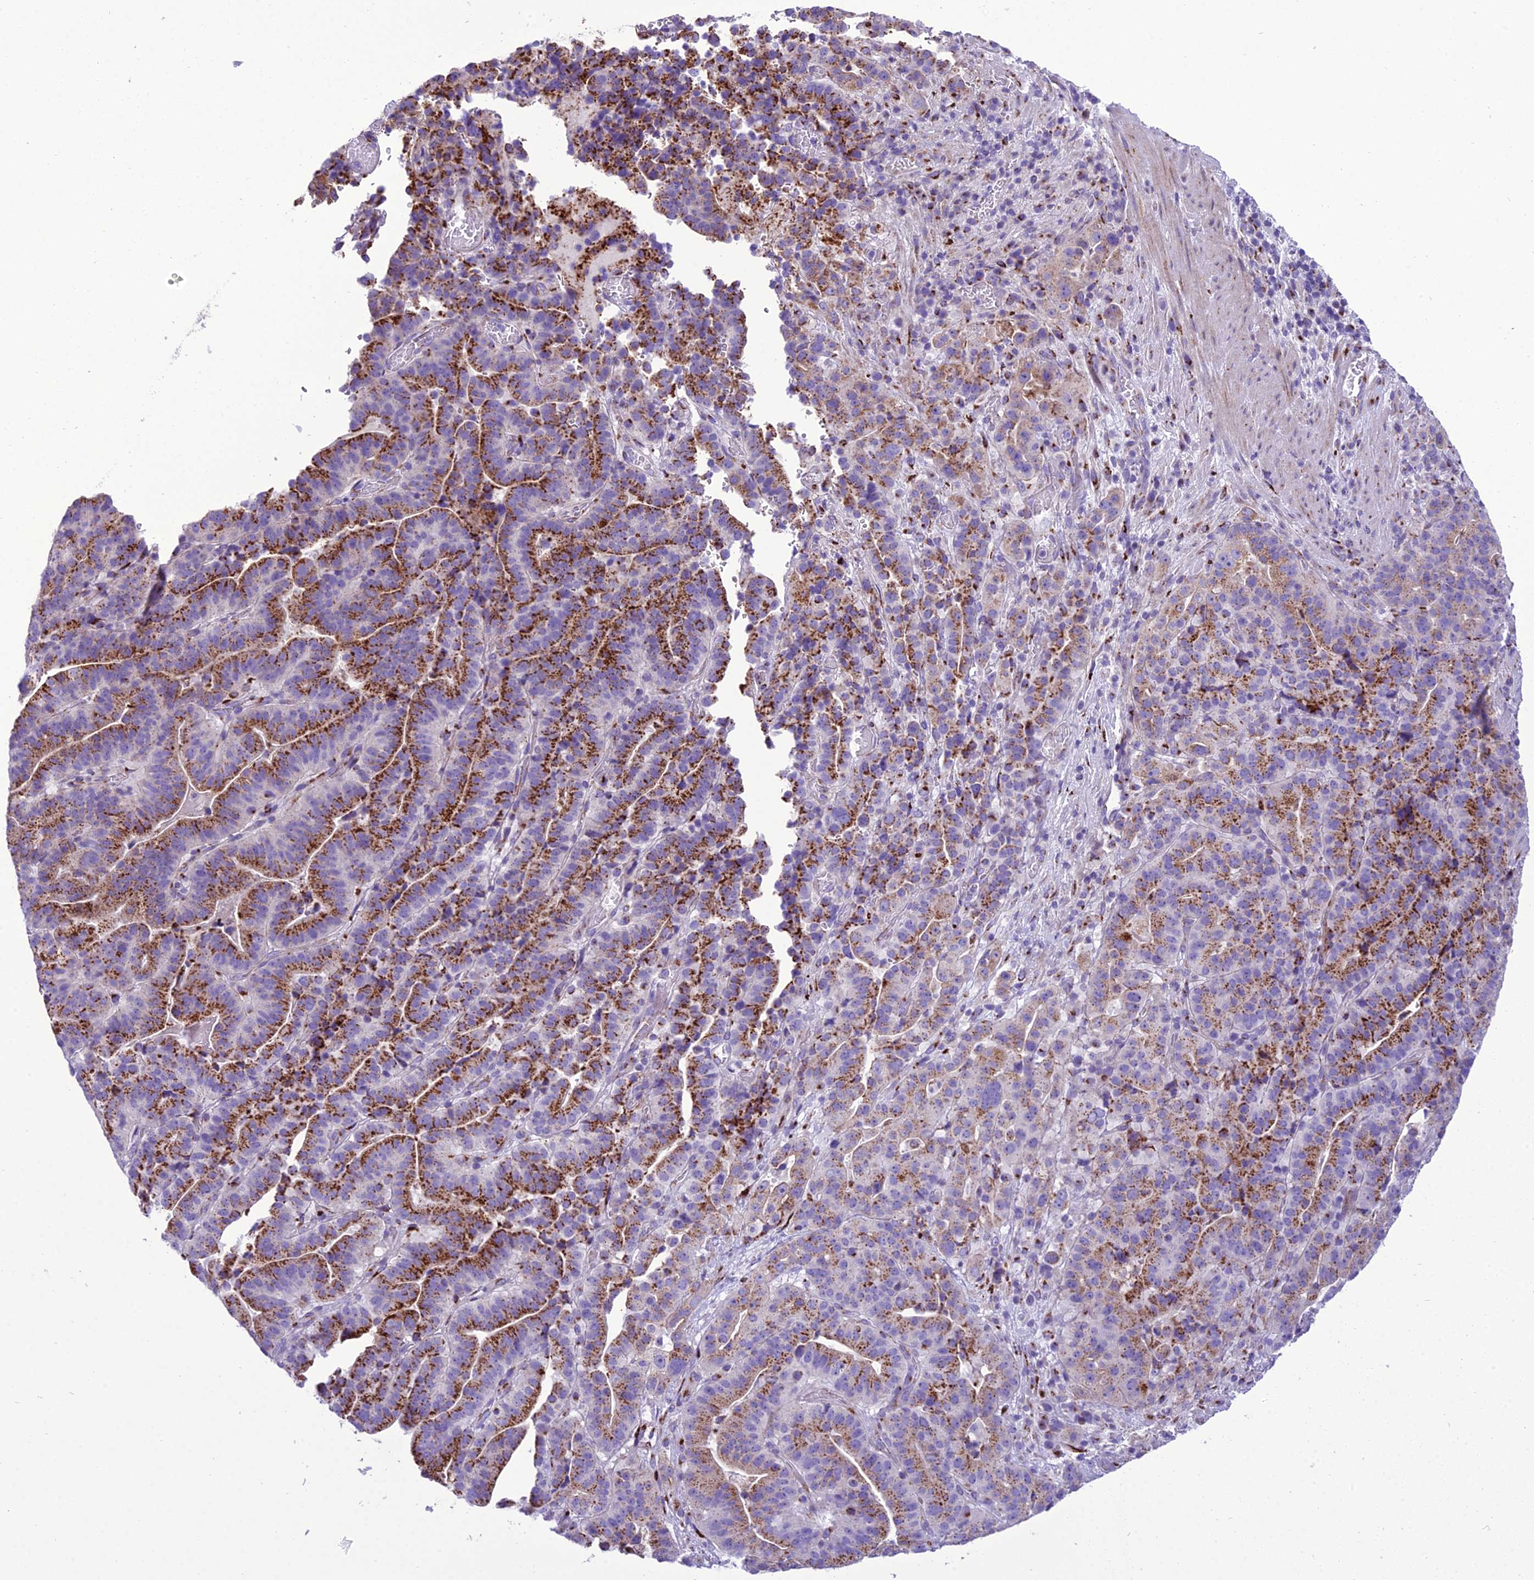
{"staining": {"intensity": "strong", "quantity": ">75%", "location": "cytoplasmic/membranous"}, "tissue": "stomach cancer", "cell_type": "Tumor cells", "image_type": "cancer", "snomed": [{"axis": "morphology", "description": "Adenocarcinoma, NOS"}, {"axis": "topography", "description": "Stomach"}], "caption": "The immunohistochemical stain highlights strong cytoplasmic/membranous positivity in tumor cells of adenocarcinoma (stomach) tissue.", "gene": "GOLM2", "patient": {"sex": "male", "age": 48}}